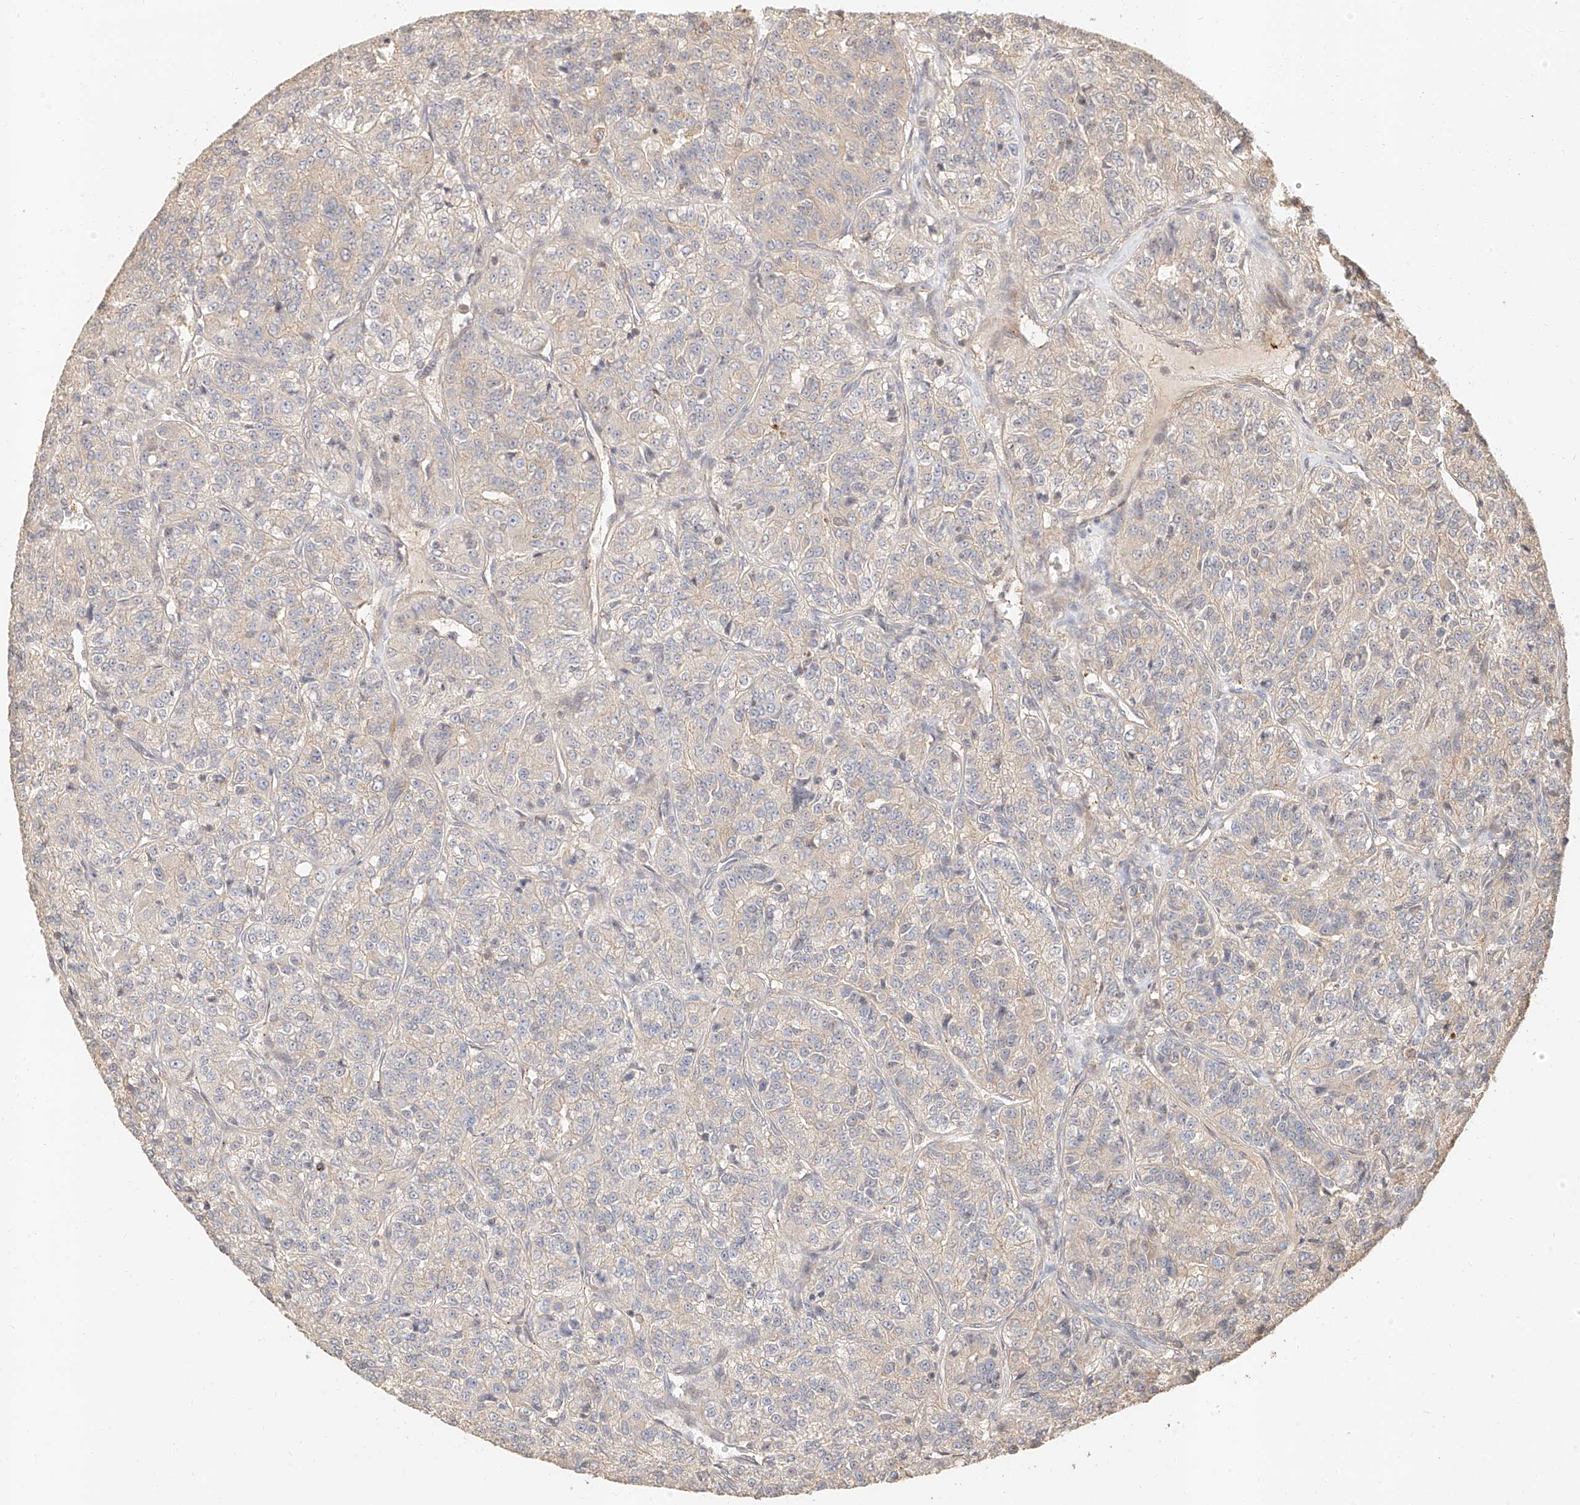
{"staining": {"intensity": "negative", "quantity": "none", "location": "none"}, "tissue": "renal cancer", "cell_type": "Tumor cells", "image_type": "cancer", "snomed": [{"axis": "morphology", "description": "Adenocarcinoma, NOS"}, {"axis": "topography", "description": "Kidney"}], "caption": "A photomicrograph of human adenocarcinoma (renal) is negative for staining in tumor cells.", "gene": "NAP1L1", "patient": {"sex": "female", "age": 63}}